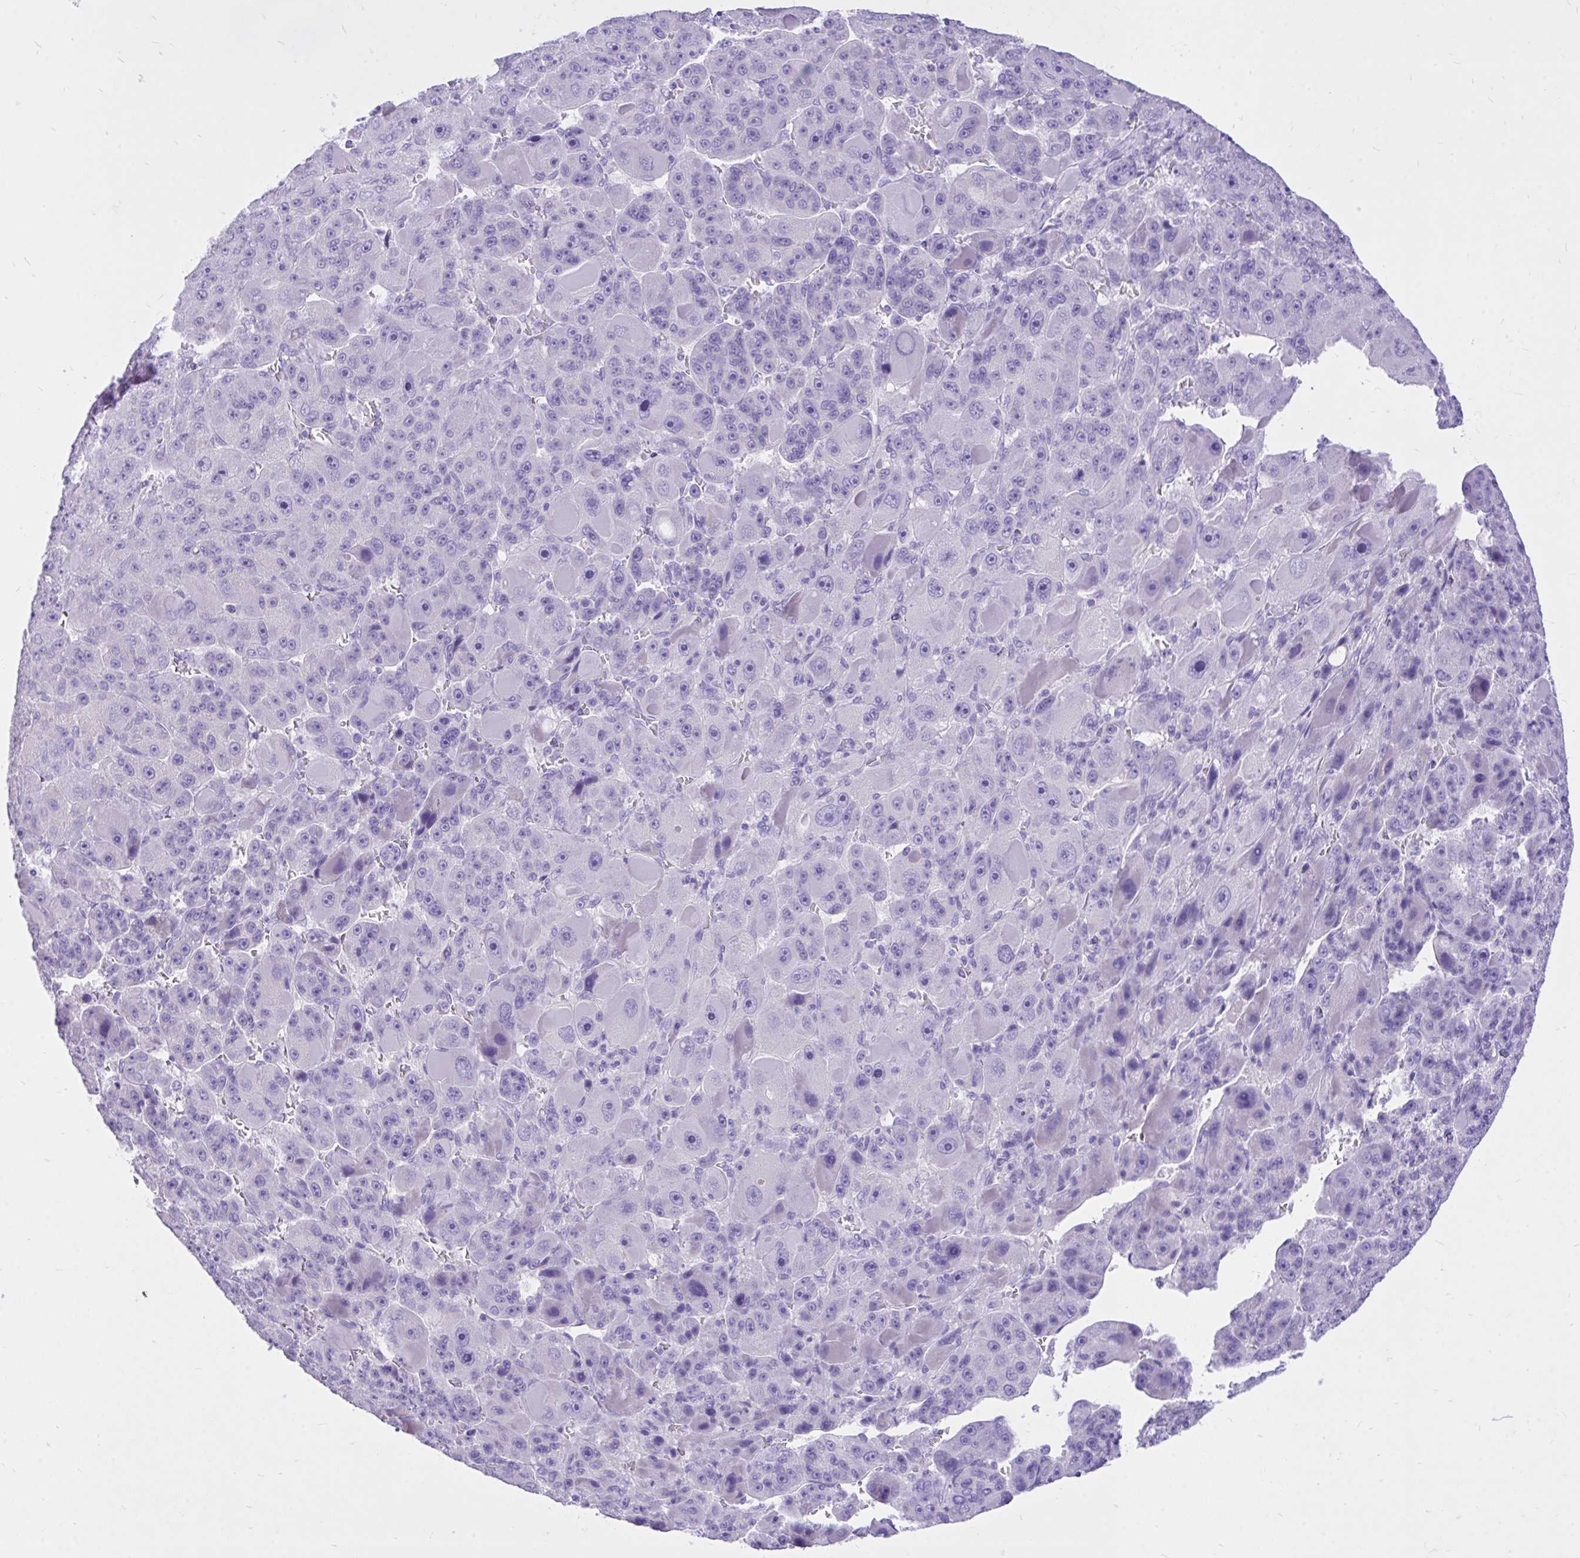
{"staining": {"intensity": "negative", "quantity": "none", "location": "none"}, "tissue": "liver cancer", "cell_type": "Tumor cells", "image_type": "cancer", "snomed": [{"axis": "morphology", "description": "Carcinoma, Hepatocellular, NOS"}, {"axis": "topography", "description": "Liver"}], "caption": "Protein analysis of liver cancer reveals no significant staining in tumor cells.", "gene": "MON1A", "patient": {"sex": "male", "age": 76}}